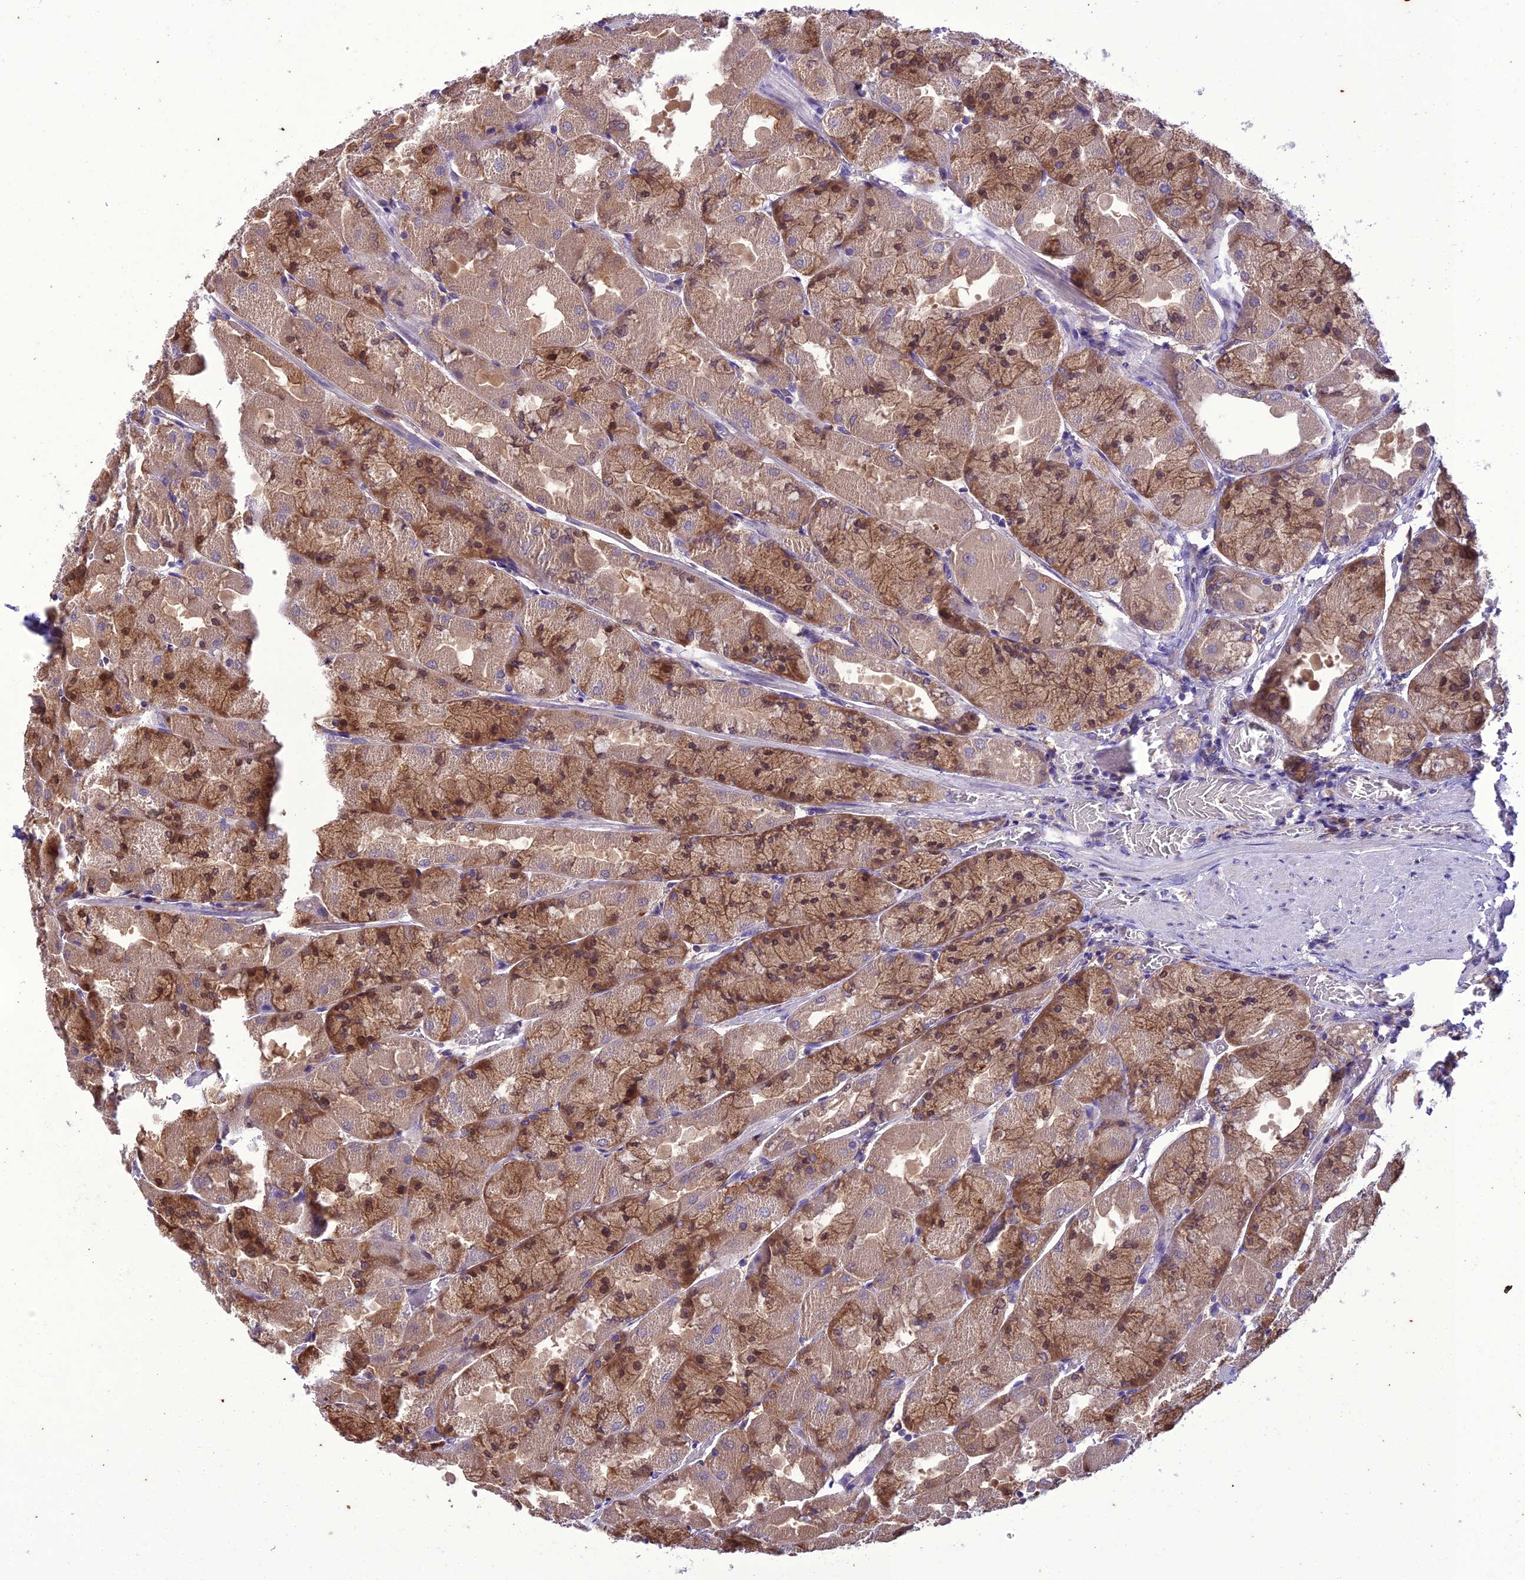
{"staining": {"intensity": "strong", "quantity": "25%-75%", "location": "cytoplasmic/membranous,nuclear"}, "tissue": "stomach", "cell_type": "Glandular cells", "image_type": "normal", "snomed": [{"axis": "morphology", "description": "Normal tissue, NOS"}, {"axis": "topography", "description": "Stomach"}], "caption": "Benign stomach reveals strong cytoplasmic/membranous,nuclear positivity in about 25%-75% of glandular cells, visualized by immunohistochemistry.", "gene": "BORCS6", "patient": {"sex": "female", "age": 61}}